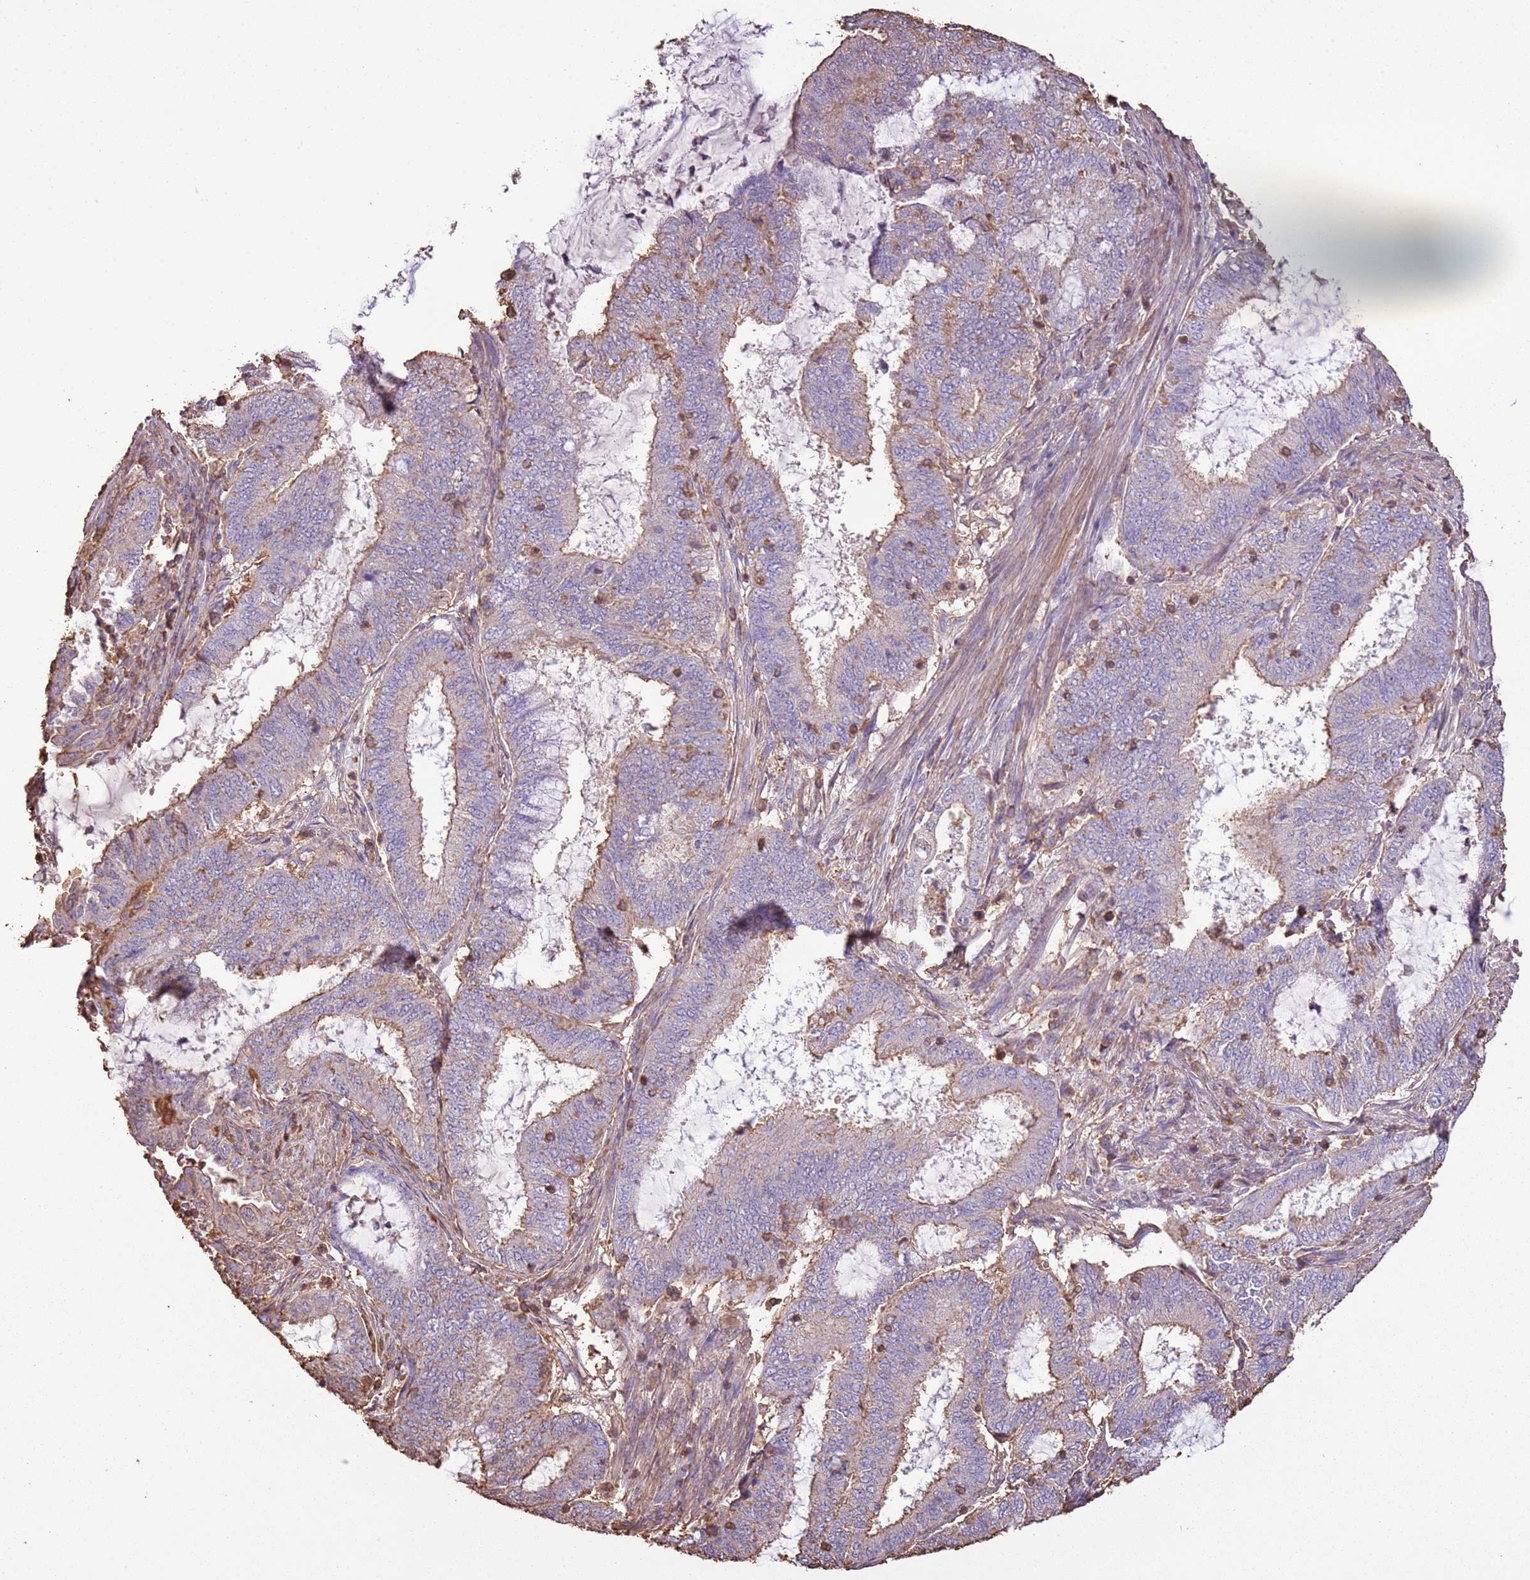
{"staining": {"intensity": "moderate", "quantity": "<25%", "location": "cytoplasmic/membranous"}, "tissue": "endometrial cancer", "cell_type": "Tumor cells", "image_type": "cancer", "snomed": [{"axis": "morphology", "description": "Adenocarcinoma, NOS"}, {"axis": "topography", "description": "Endometrium"}], "caption": "Immunohistochemical staining of endometrial adenocarcinoma demonstrates low levels of moderate cytoplasmic/membranous protein positivity in approximately <25% of tumor cells.", "gene": "ARL10", "patient": {"sex": "female", "age": 51}}